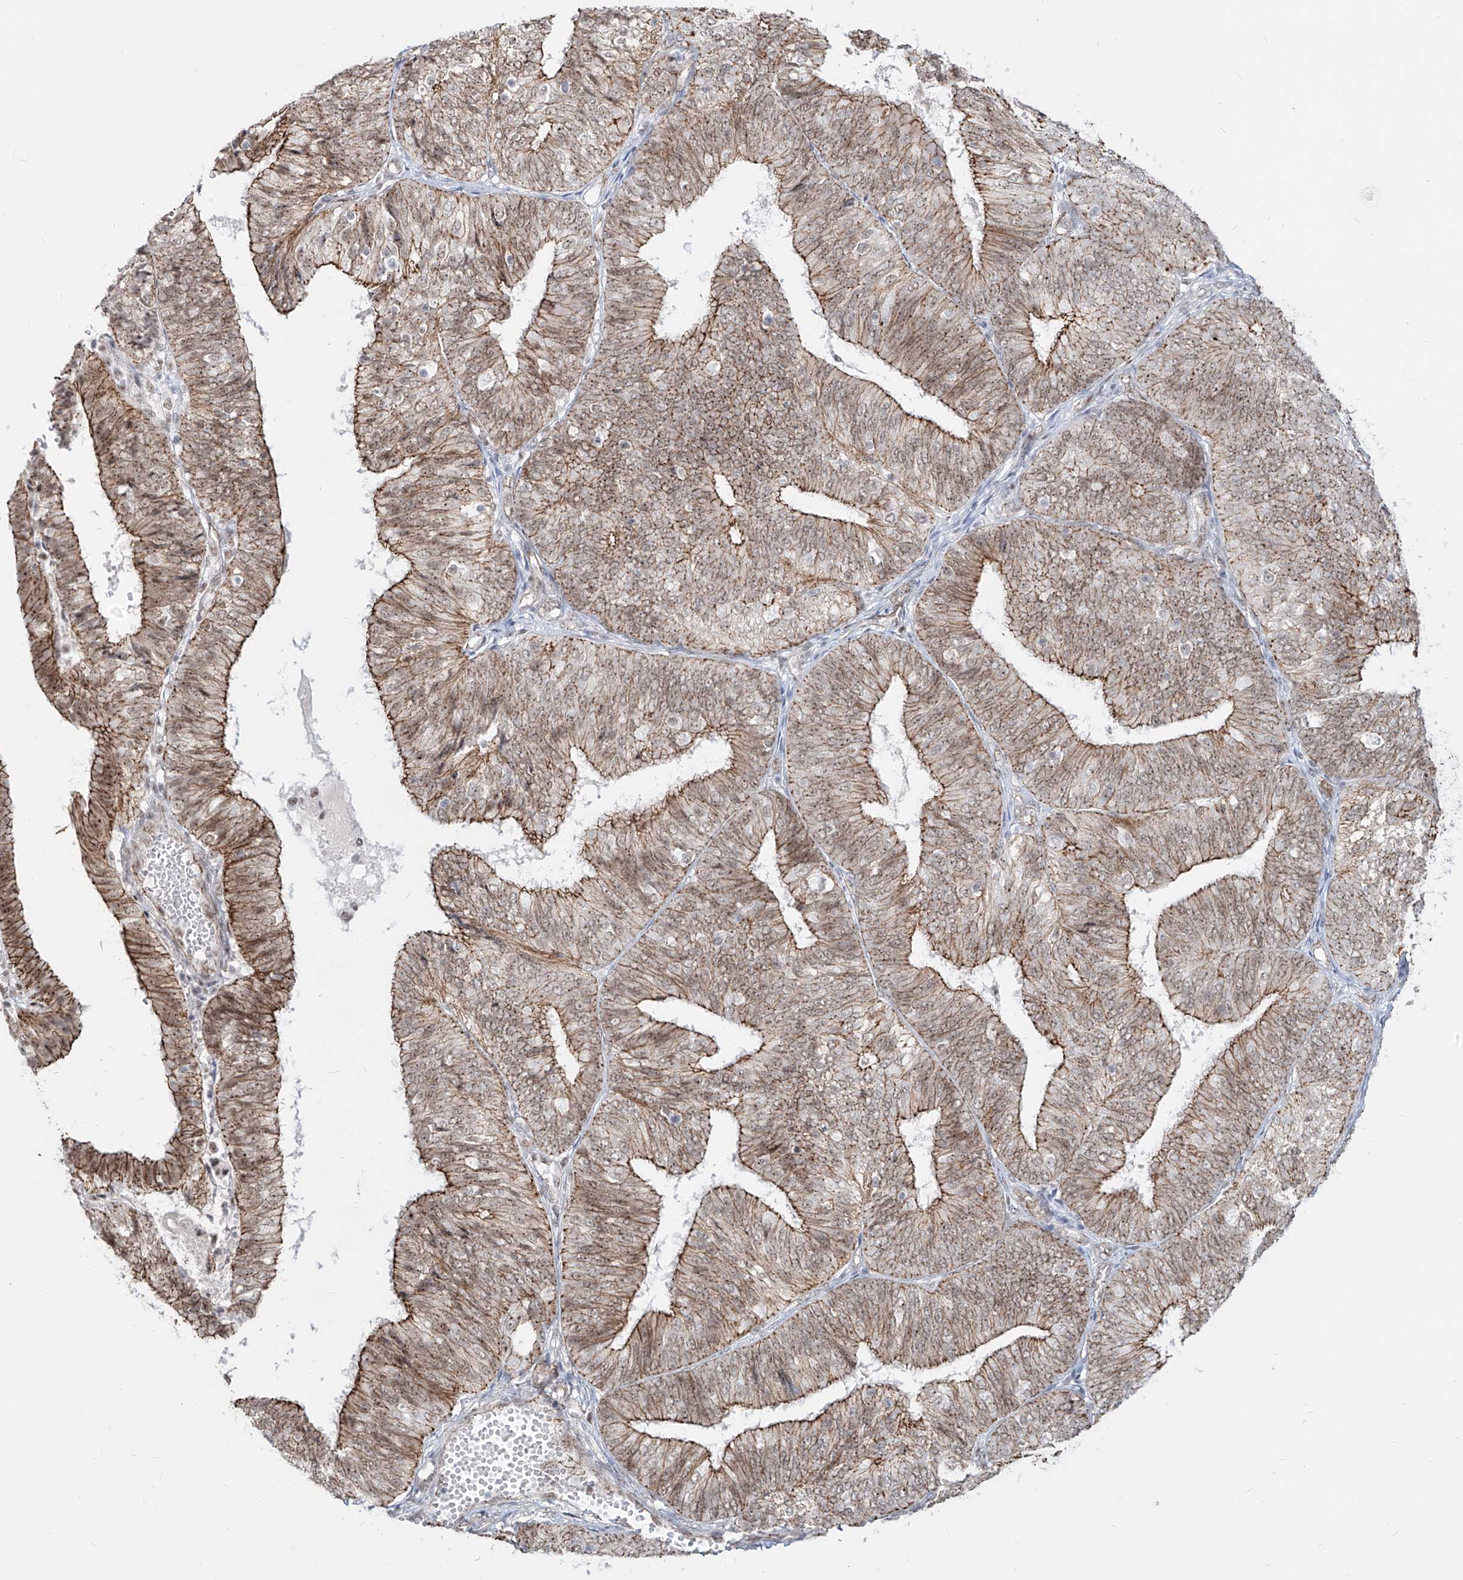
{"staining": {"intensity": "moderate", "quantity": ">75%", "location": "cytoplasmic/membranous,nuclear"}, "tissue": "endometrial cancer", "cell_type": "Tumor cells", "image_type": "cancer", "snomed": [{"axis": "morphology", "description": "Adenocarcinoma, NOS"}, {"axis": "topography", "description": "Endometrium"}], "caption": "A high-resolution histopathology image shows immunohistochemistry (IHC) staining of adenocarcinoma (endometrial), which demonstrates moderate cytoplasmic/membranous and nuclear expression in approximately >75% of tumor cells.", "gene": "ZNF710", "patient": {"sex": "female", "age": 58}}